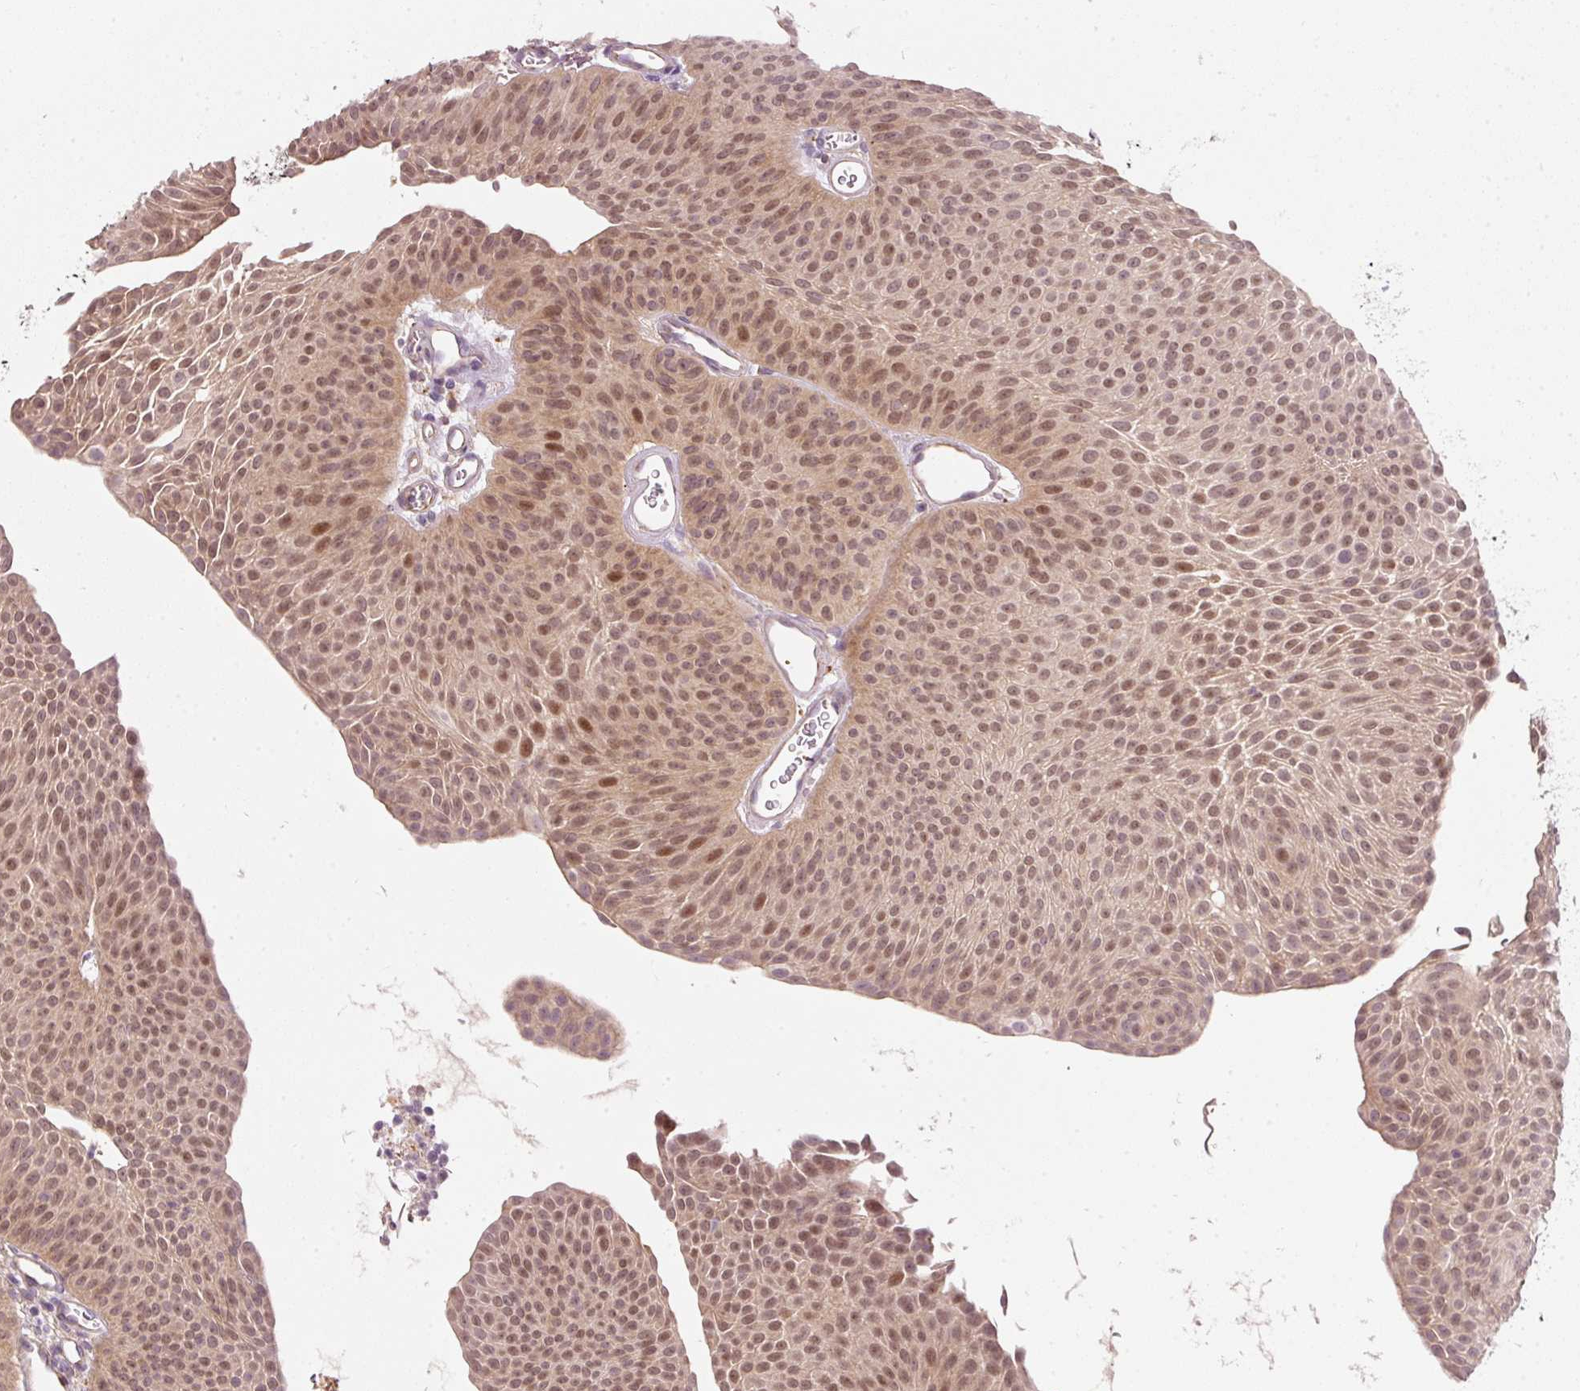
{"staining": {"intensity": "moderate", "quantity": ">75%", "location": "nuclear"}, "tissue": "urothelial cancer", "cell_type": "Tumor cells", "image_type": "cancer", "snomed": [{"axis": "morphology", "description": "Urothelial carcinoma, Low grade"}, {"axis": "topography", "description": "Urinary bladder"}], "caption": "Moderate nuclear expression is identified in about >75% of tumor cells in low-grade urothelial carcinoma.", "gene": "TIRAP", "patient": {"sex": "female", "age": 60}}